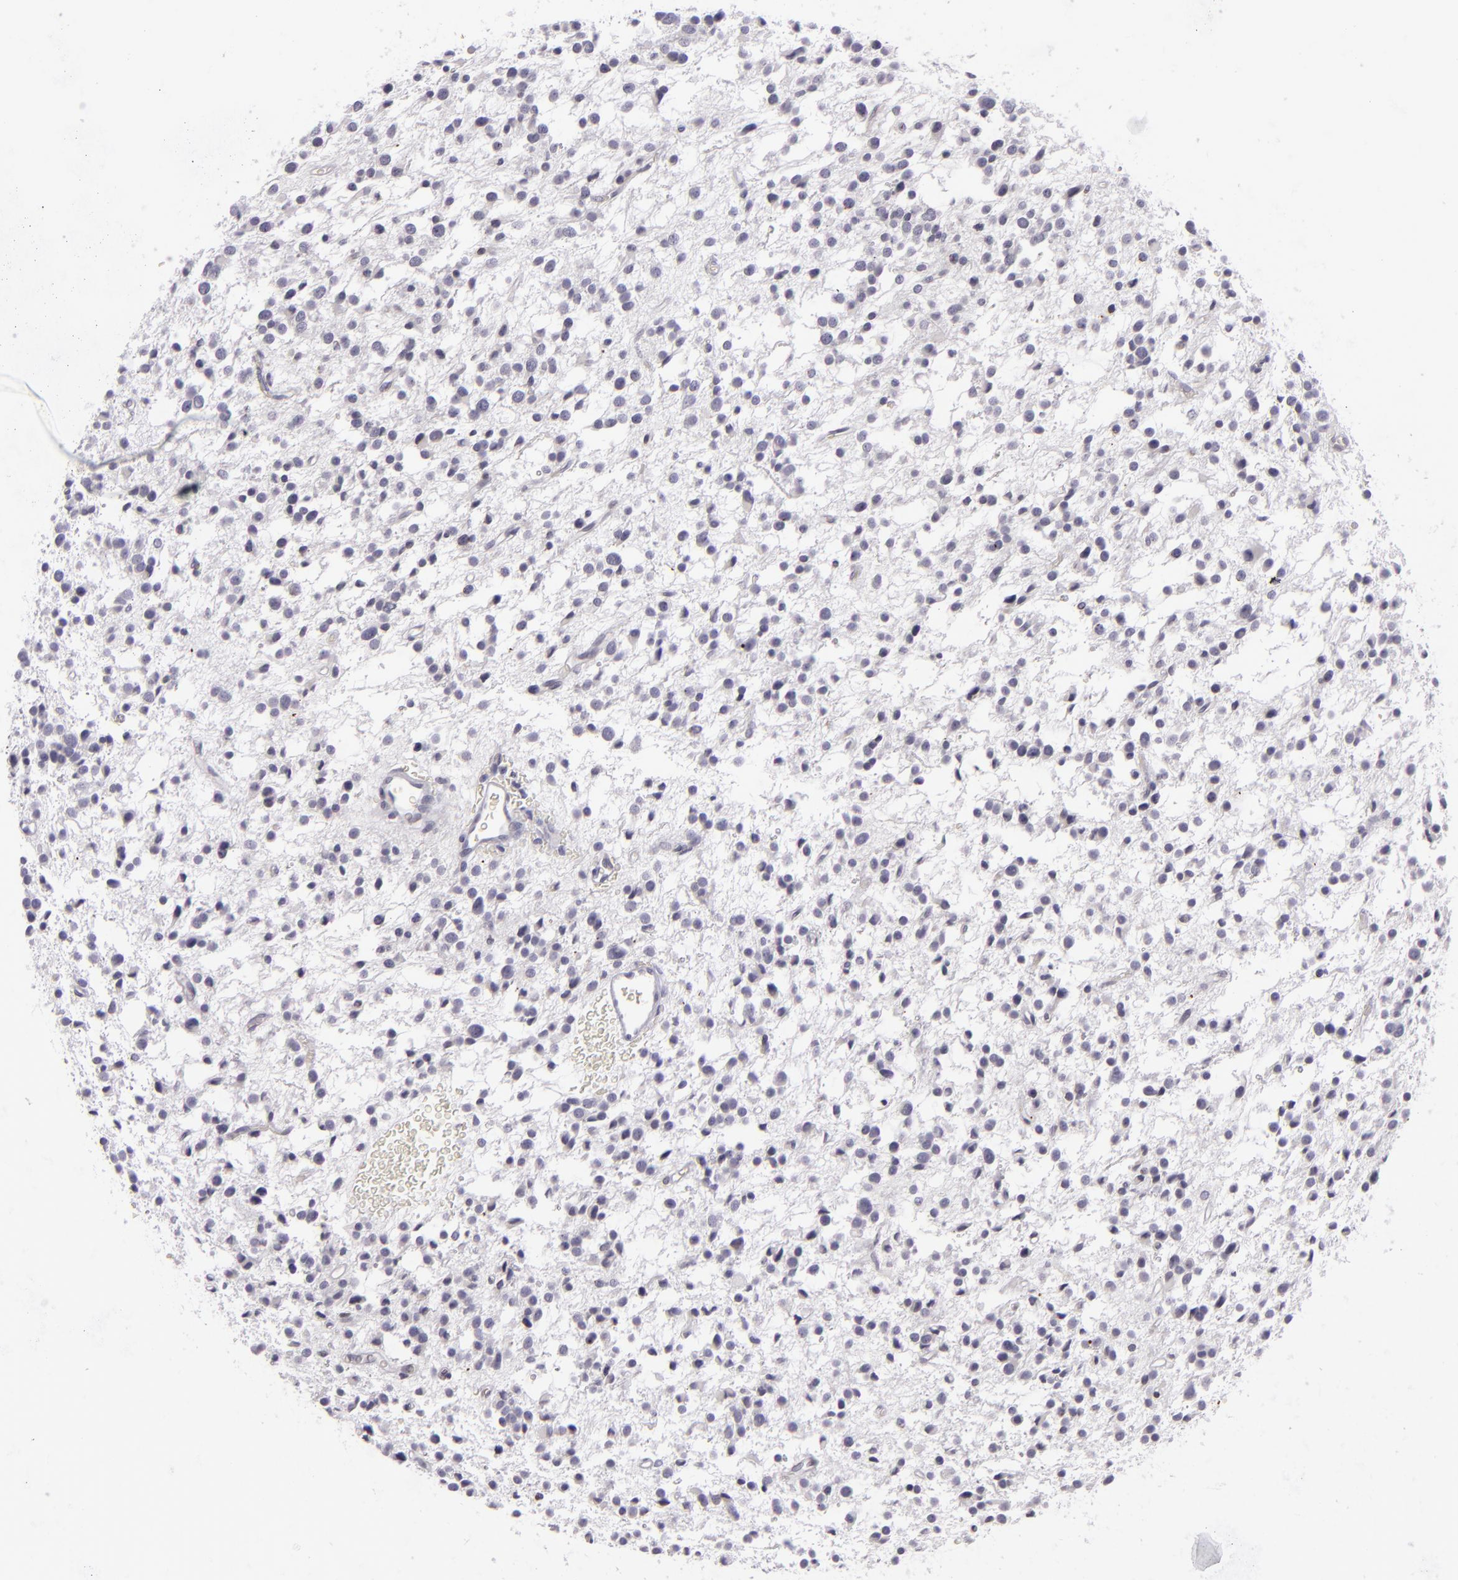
{"staining": {"intensity": "negative", "quantity": "none", "location": "none"}, "tissue": "glioma", "cell_type": "Tumor cells", "image_type": "cancer", "snomed": [{"axis": "morphology", "description": "Glioma, malignant, Low grade"}, {"axis": "topography", "description": "Brain"}], "caption": "Image shows no protein expression in tumor cells of malignant glioma (low-grade) tissue.", "gene": "EMD", "patient": {"sex": "female", "age": 36}}